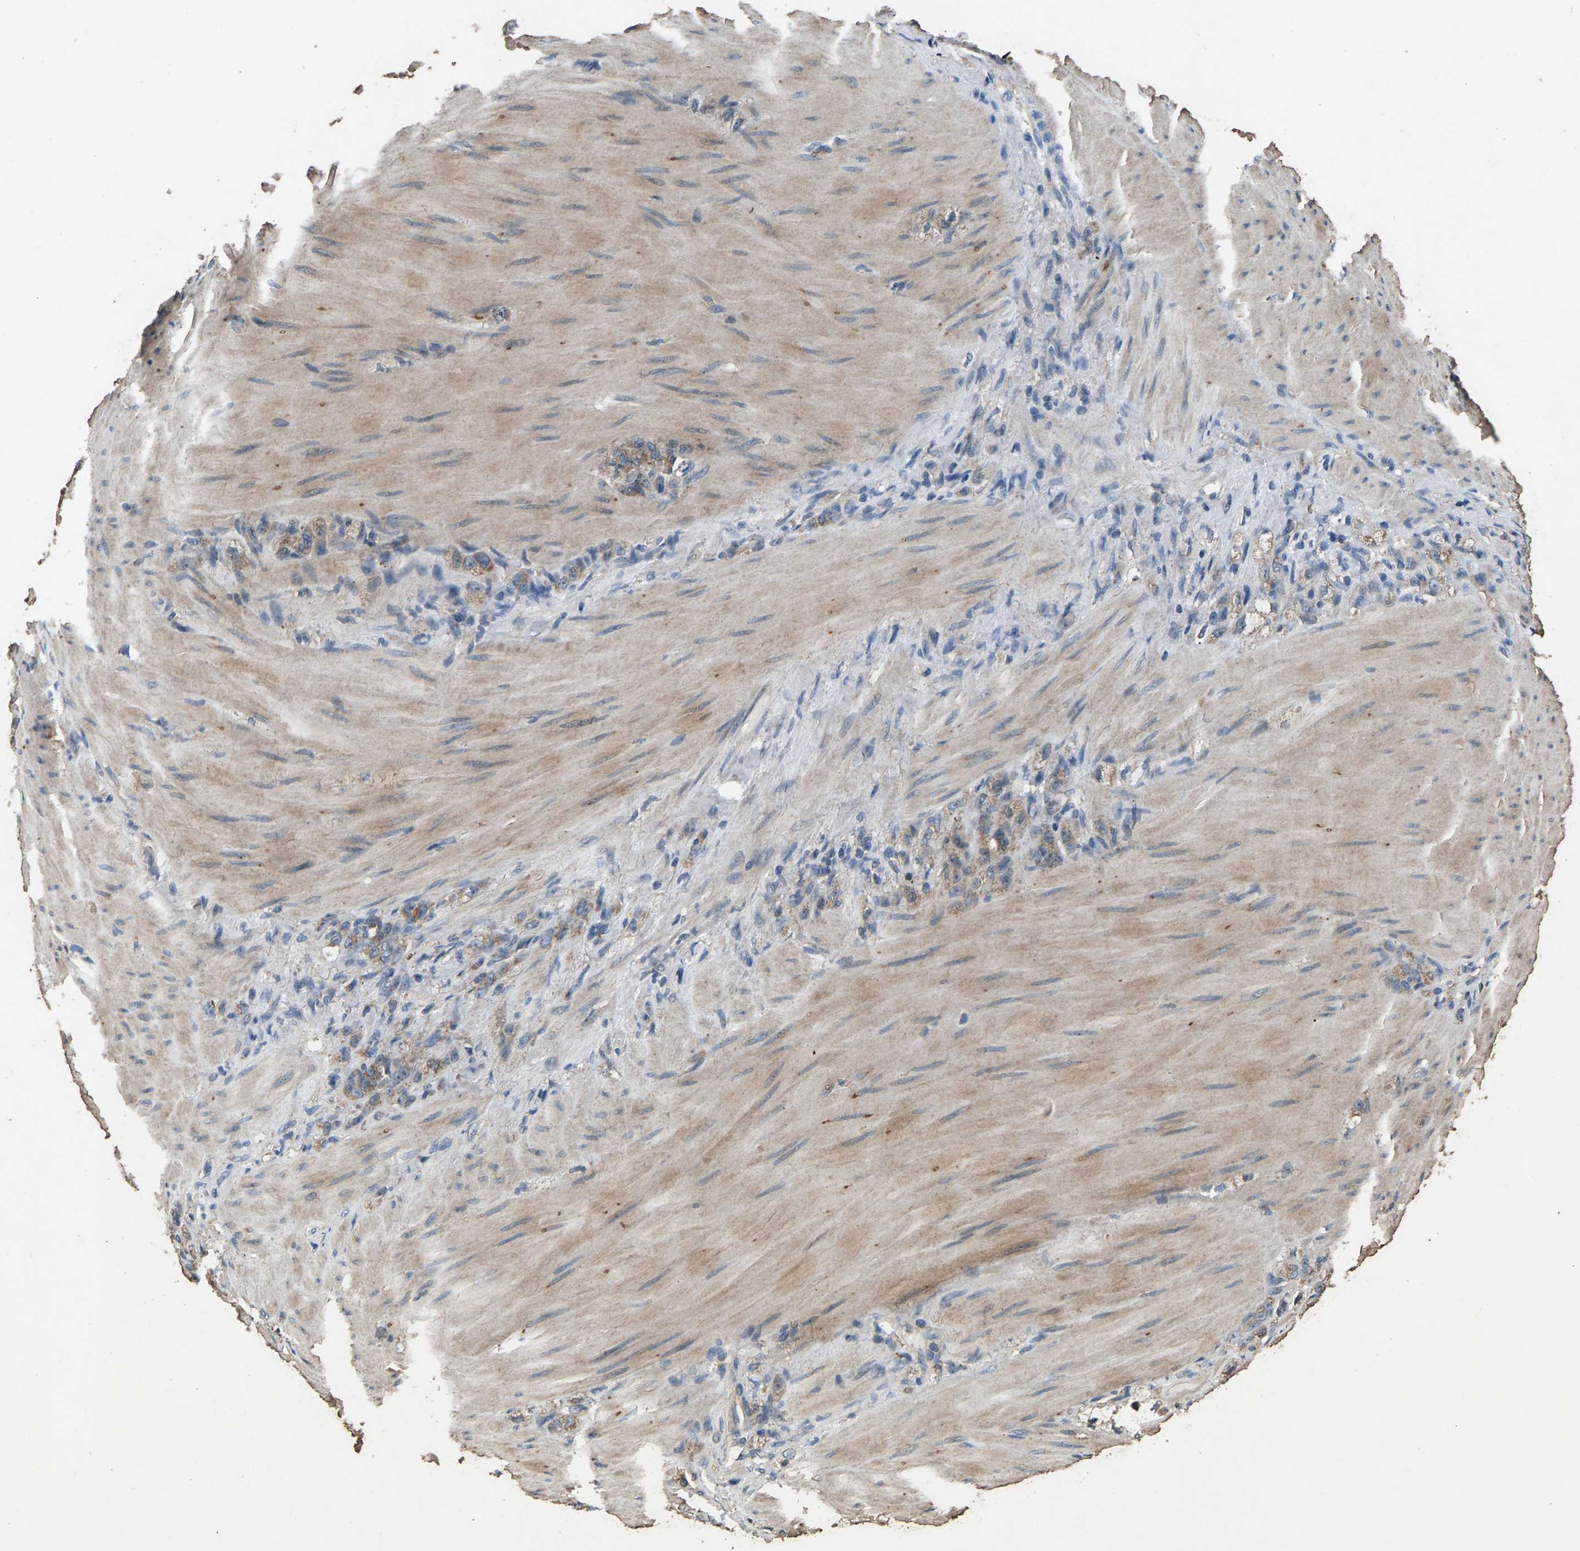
{"staining": {"intensity": "weak", "quantity": "25%-75%", "location": "cytoplasmic/membranous"}, "tissue": "stomach cancer", "cell_type": "Tumor cells", "image_type": "cancer", "snomed": [{"axis": "morphology", "description": "Normal tissue, NOS"}, {"axis": "morphology", "description": "Adenocarcinoma, NOS"}, {"axis": "topography", "description": "Stomach"}], "caption": "This is an image of immunohistochemistry staining of stomach cancer, which shows weak staining in the cytoplasmic/membranous of tumor cells.", "gene": "MRPL27", "patient": {"sex": "male", "age": 82}}